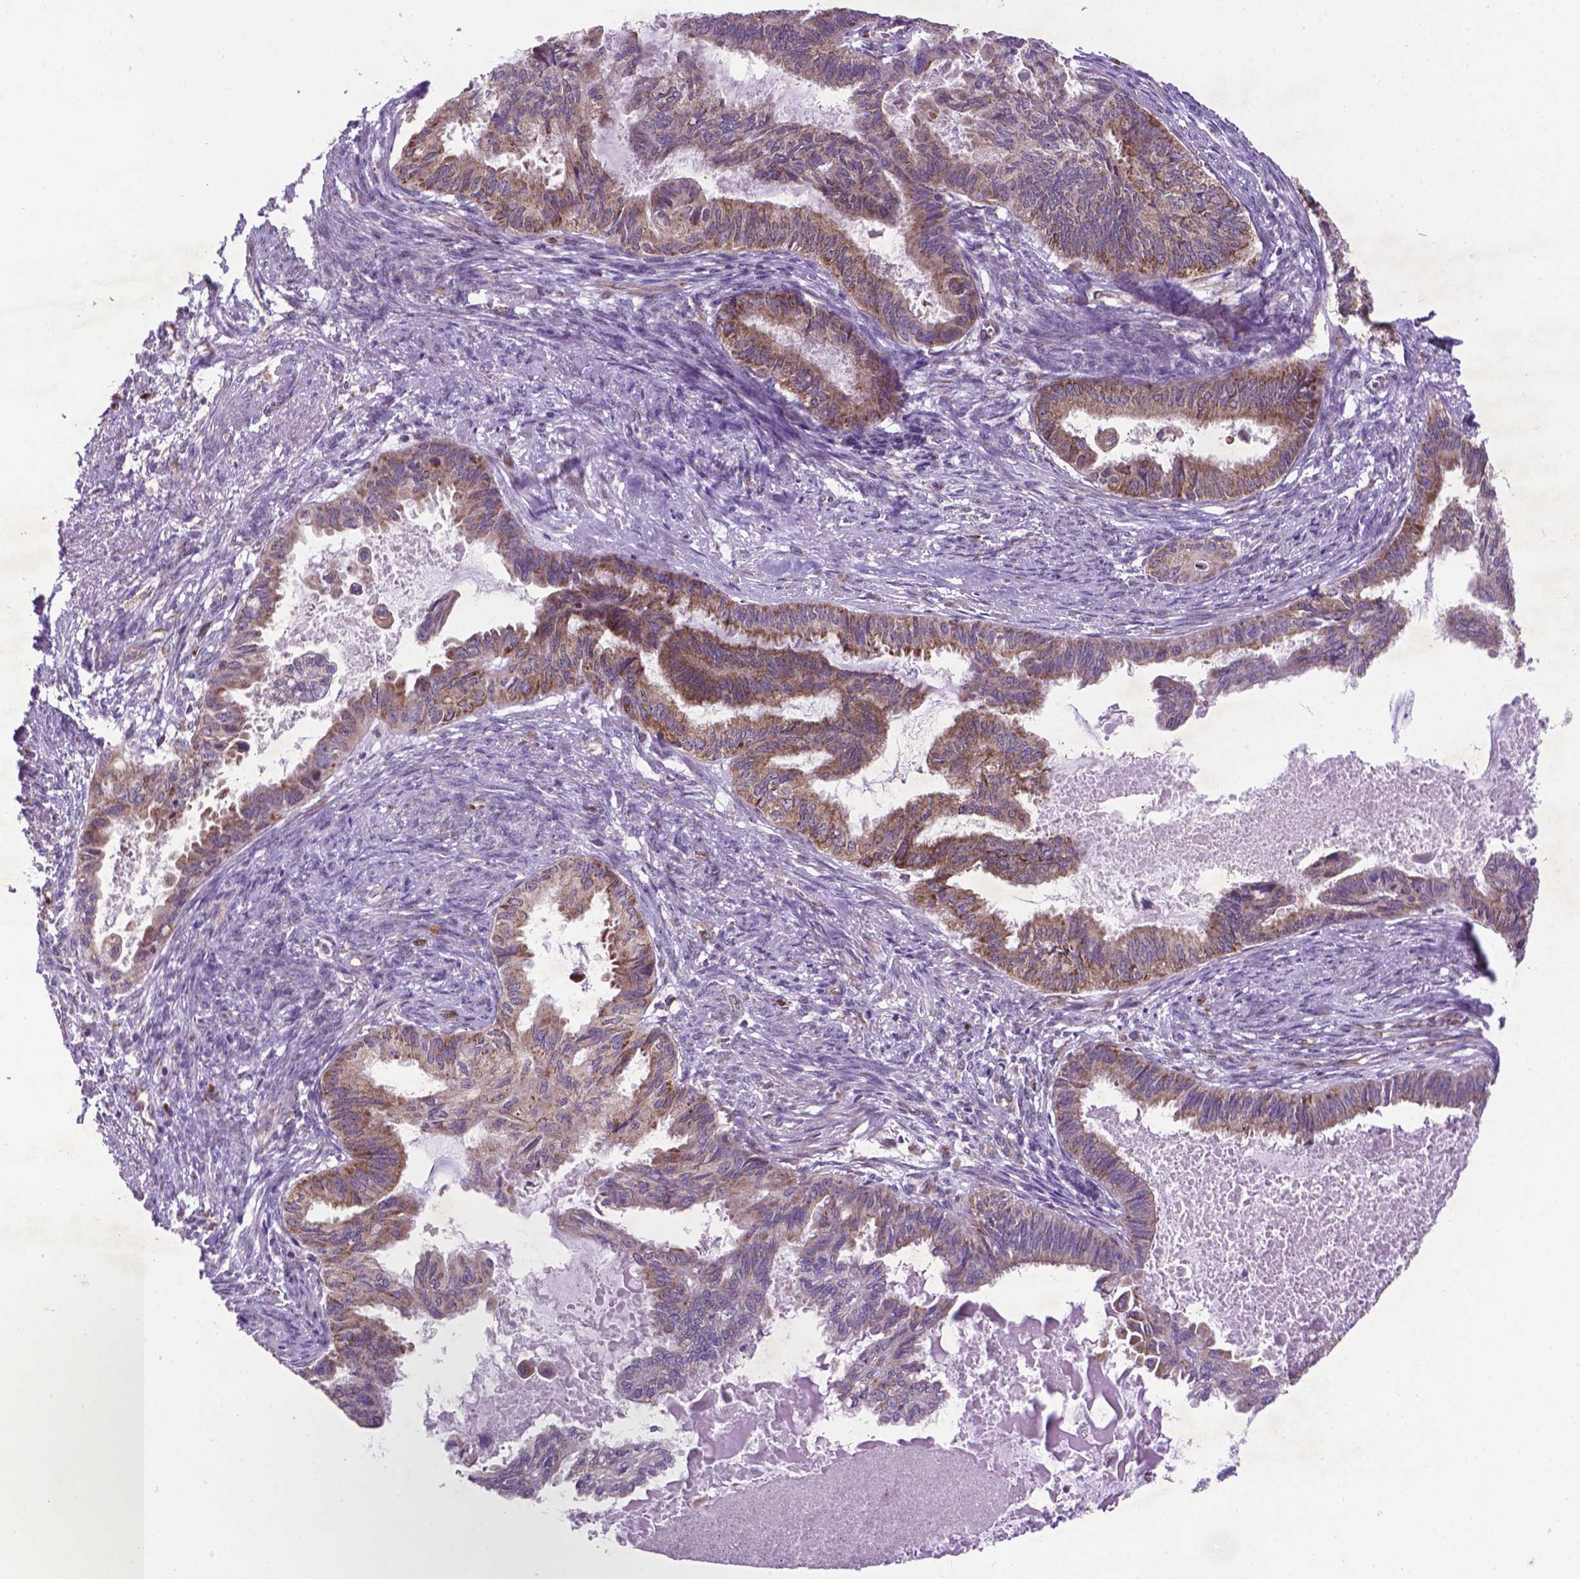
{"staining": {"intensity": "moderate", "quantity": ">75%", "location": "cytoplasmic/membranous"}, "tissue": "endometrial cancer", "cell_type": "Tumor cells", "image_type": "cancer", "snomed": [{"axis": "morphology", "description": "Adenocarcinoma, NOS"}, {"axis": "topography", "description": "Endometrium"}], "caption": "About >75% of tumor cells in endometrial adenocarcinoma demonstrate moderate cytoplasmic/membranous protein expression as visualized by brown immunohistochemical staining.", "gene": "WDR83OS", "patient": {"sex": "female", "age": 86}}